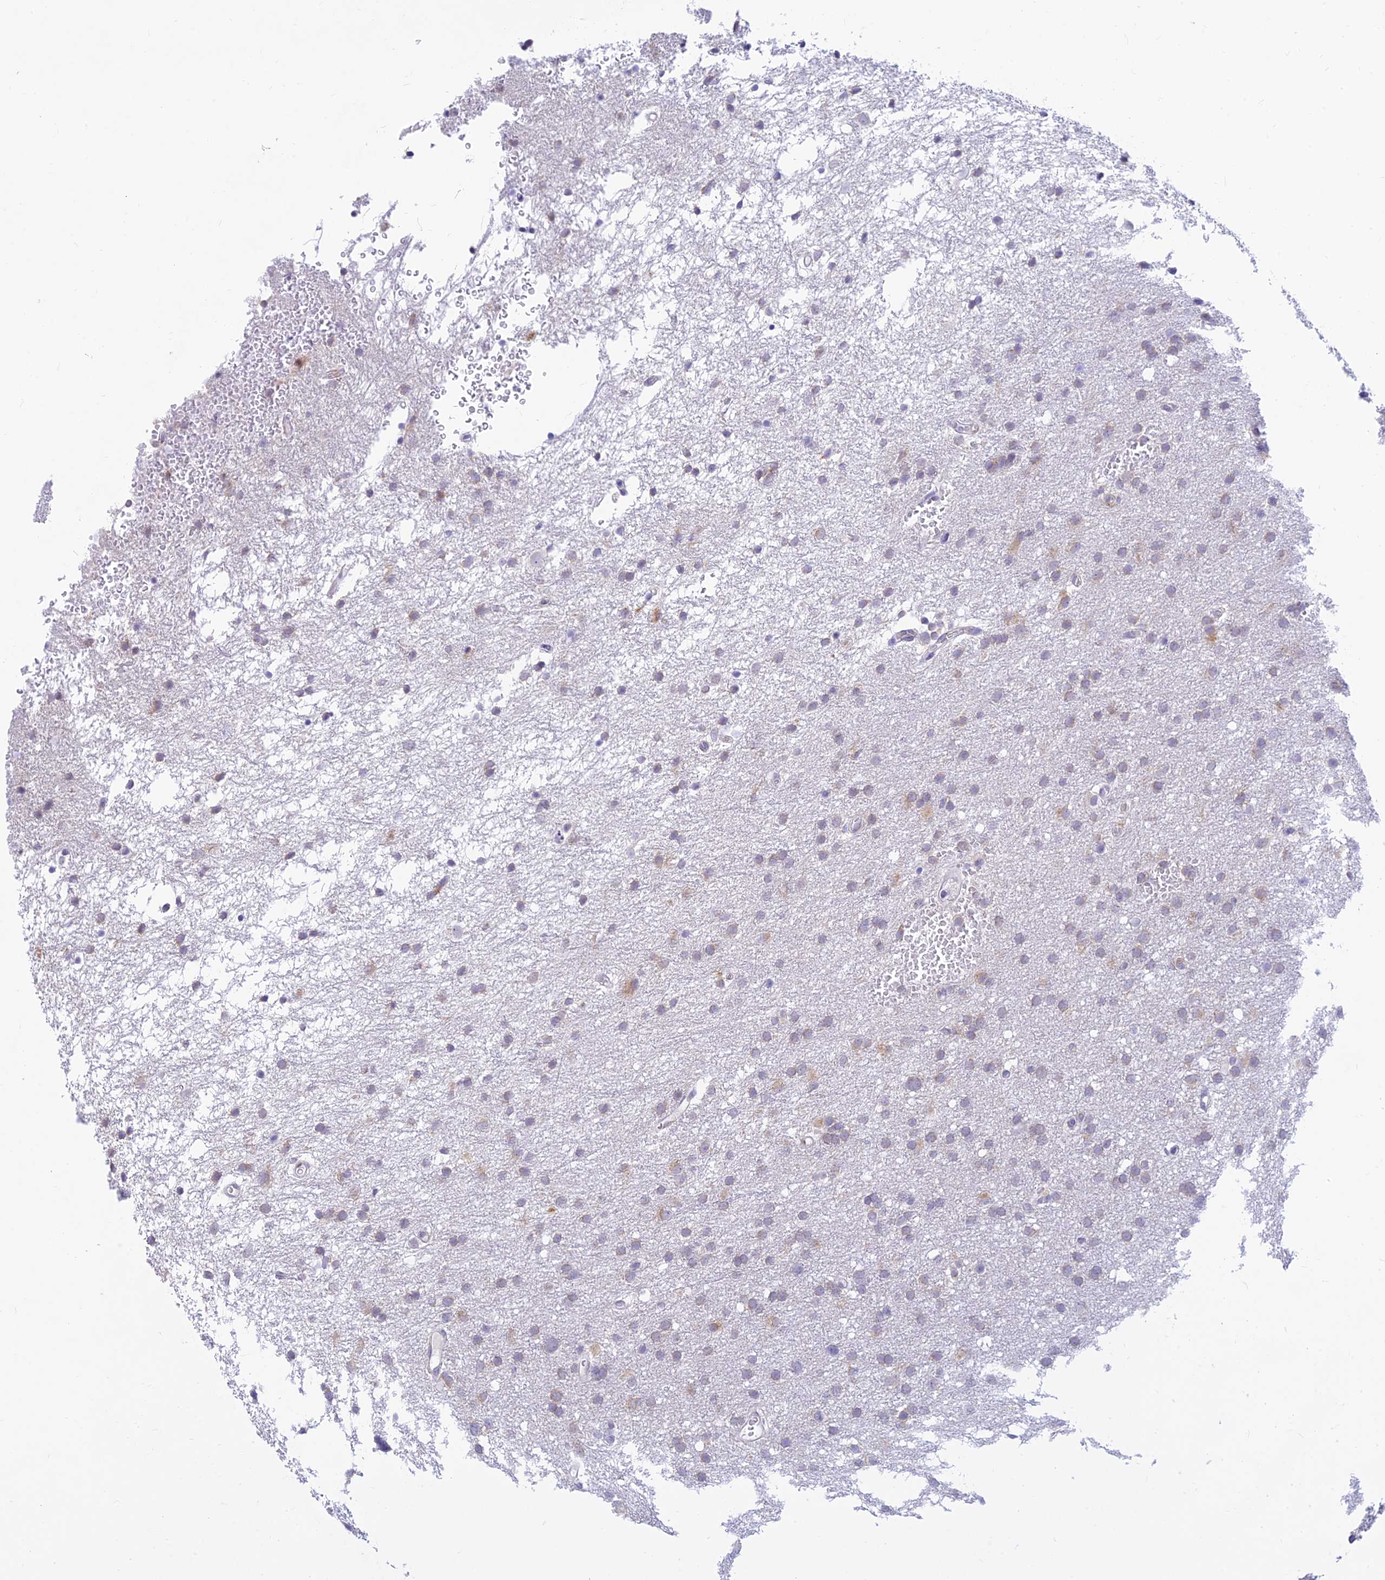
{"staining": {"intensity": "weak", "quantity": "<25%", "location": "cytoplasmic/membranous"}, "tissue": "glioma", "cell_type": "Tumor cells", "image_type": "cancer", "snomed": [{"axis": "morphology", "description": "Glioma, malignant, High grade"}, {"axis": "topography", "description": "Cerebral cortex"}], "caption": "Immunohistochemistry of human malignant glioma (high-grade) exhibits no positivity in tumor cells.", "gene": "INKA1", "patient": {"sex": "female", "age": 36}}